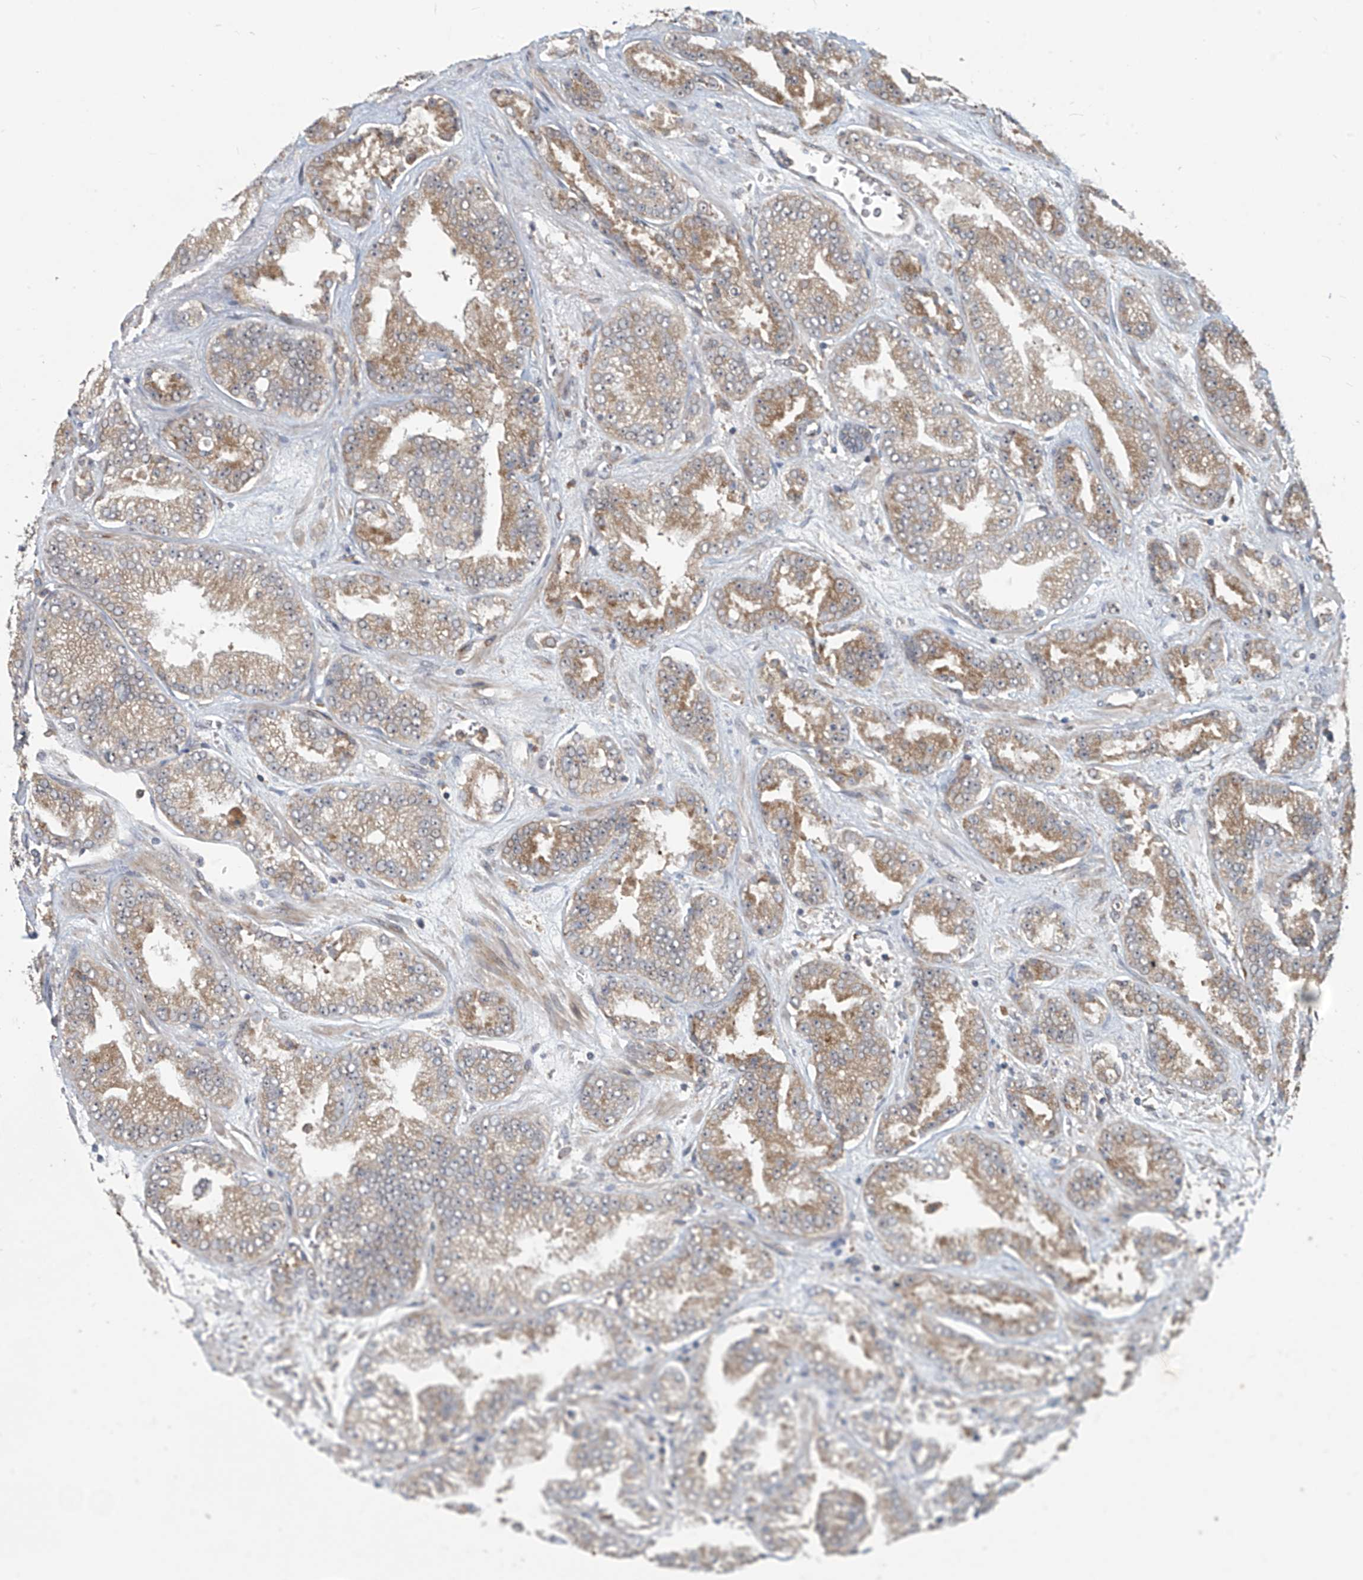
{"staining": {"intensity": "moderate", "quantity": ">75%", "location": "cytoplasmic/membranous"}, "tissue": "prostate cancer", "cell_type": "Tumor cells", "image_type": "cancer", "snomed": [{"axis": "morphology", "description": "Adenocarcinoma, High grade"}, {"axis": "topography", "description": "Prostate"}], "caption": "Moderate cytoplasmic/membranous protein expression is present in approximately >75% of tumor cells in prostate cancer. Nuclei are stained in blue.", "gene": "KATNIP", "patient": {"sex": "male", "age": 71}}